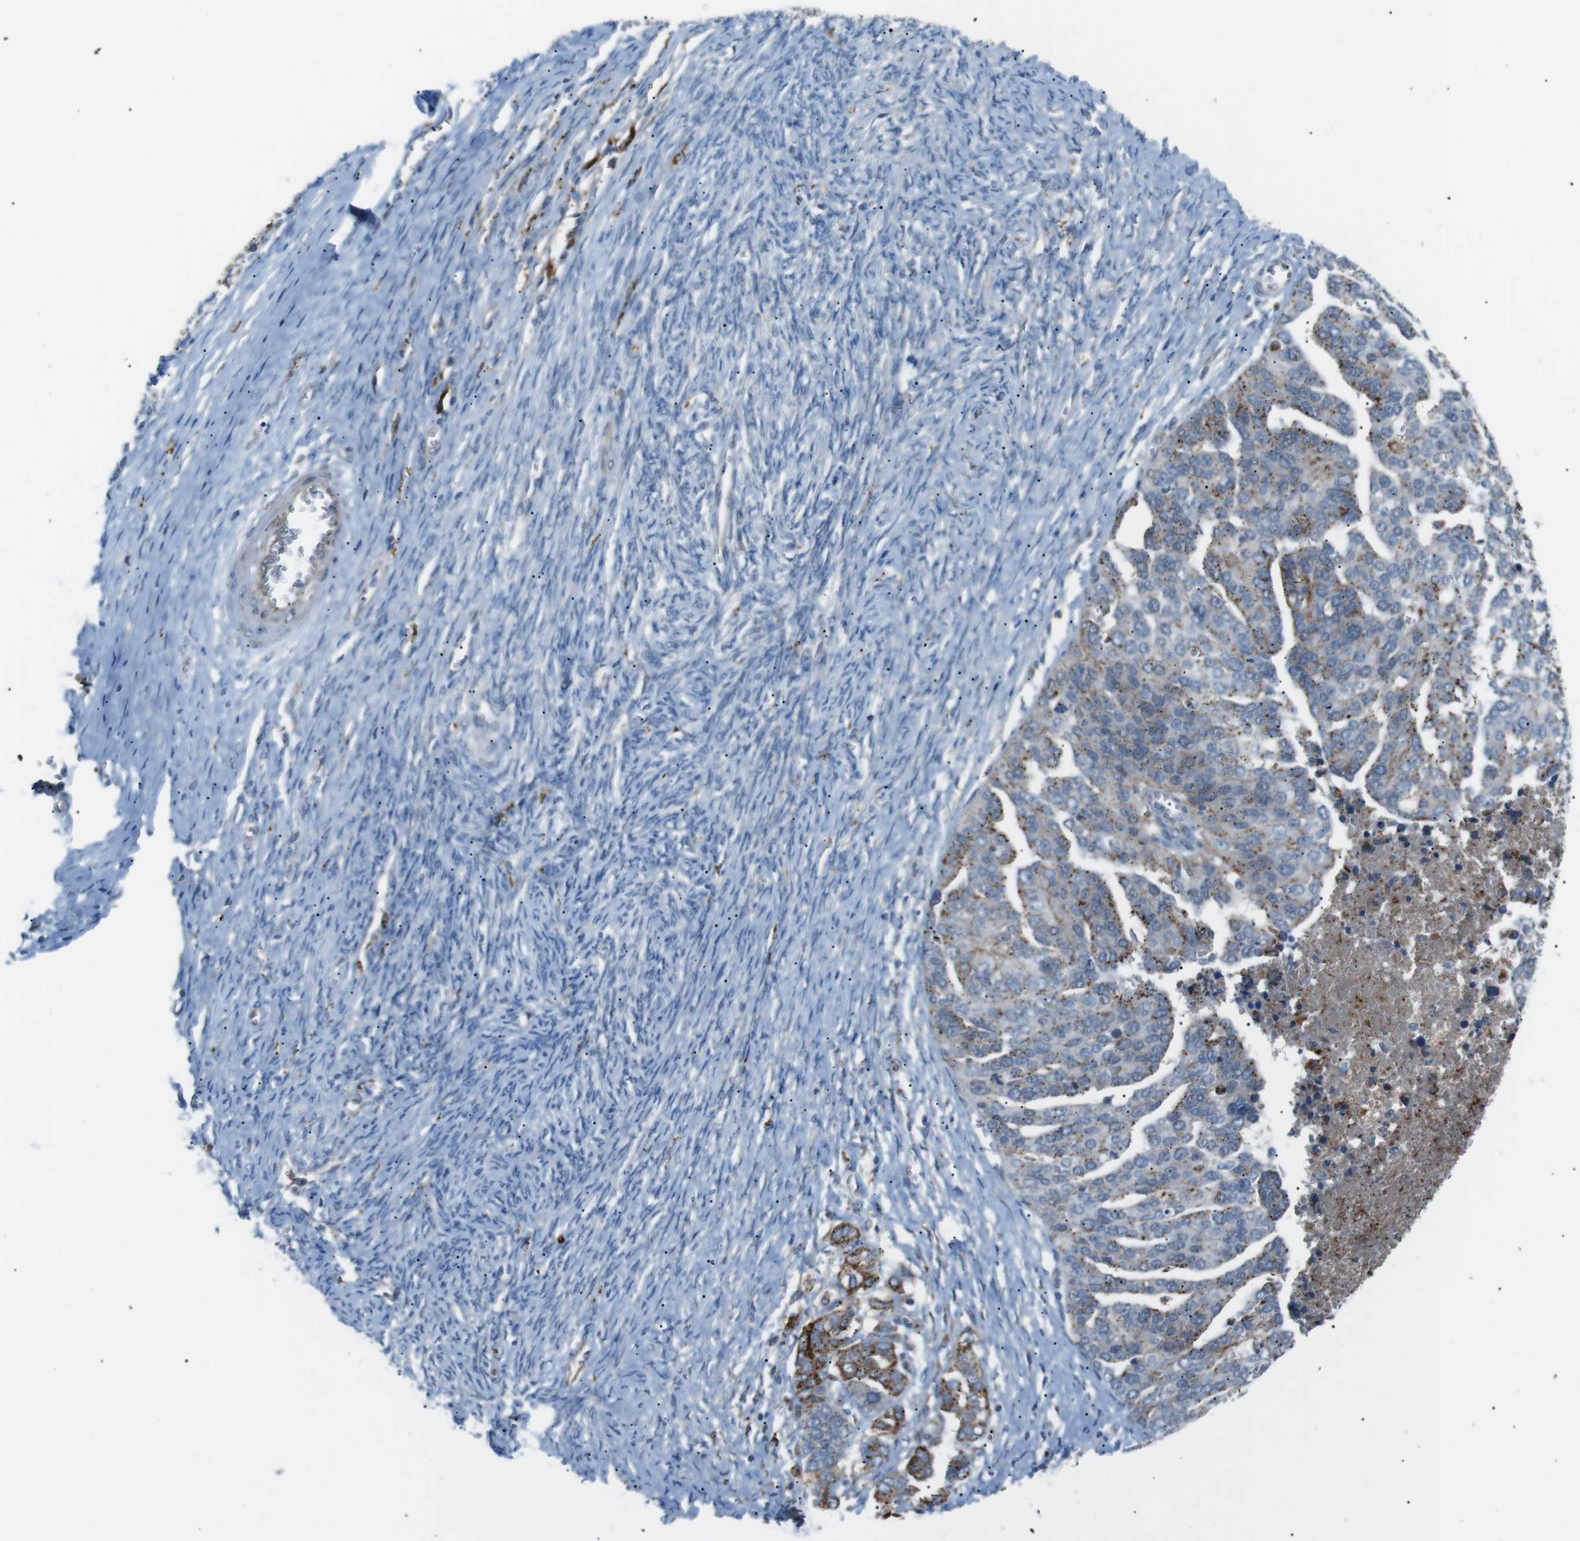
{"staining": {"intensity": "weak", "quantity": "25%-75%", "location": "cytoplasmic/membranous"}, "tissue": "ovarian cancer", "cell_type": "Tumor cells", "image_type": "cancer", "snomed": [{"axis": "morphology", "description": "Cystadenocarcinoma, serous, NOS"}, {"axis": "topography", "description": "Ovary"}], "caption": "Ovarian cancer stained with a brown dye shows weak cytoplasmic/membranous positive staining in about 25%-75% of tumor cells.", "gene": "B4GALNT2", "patient": {"sex": "female", "age": 44}}